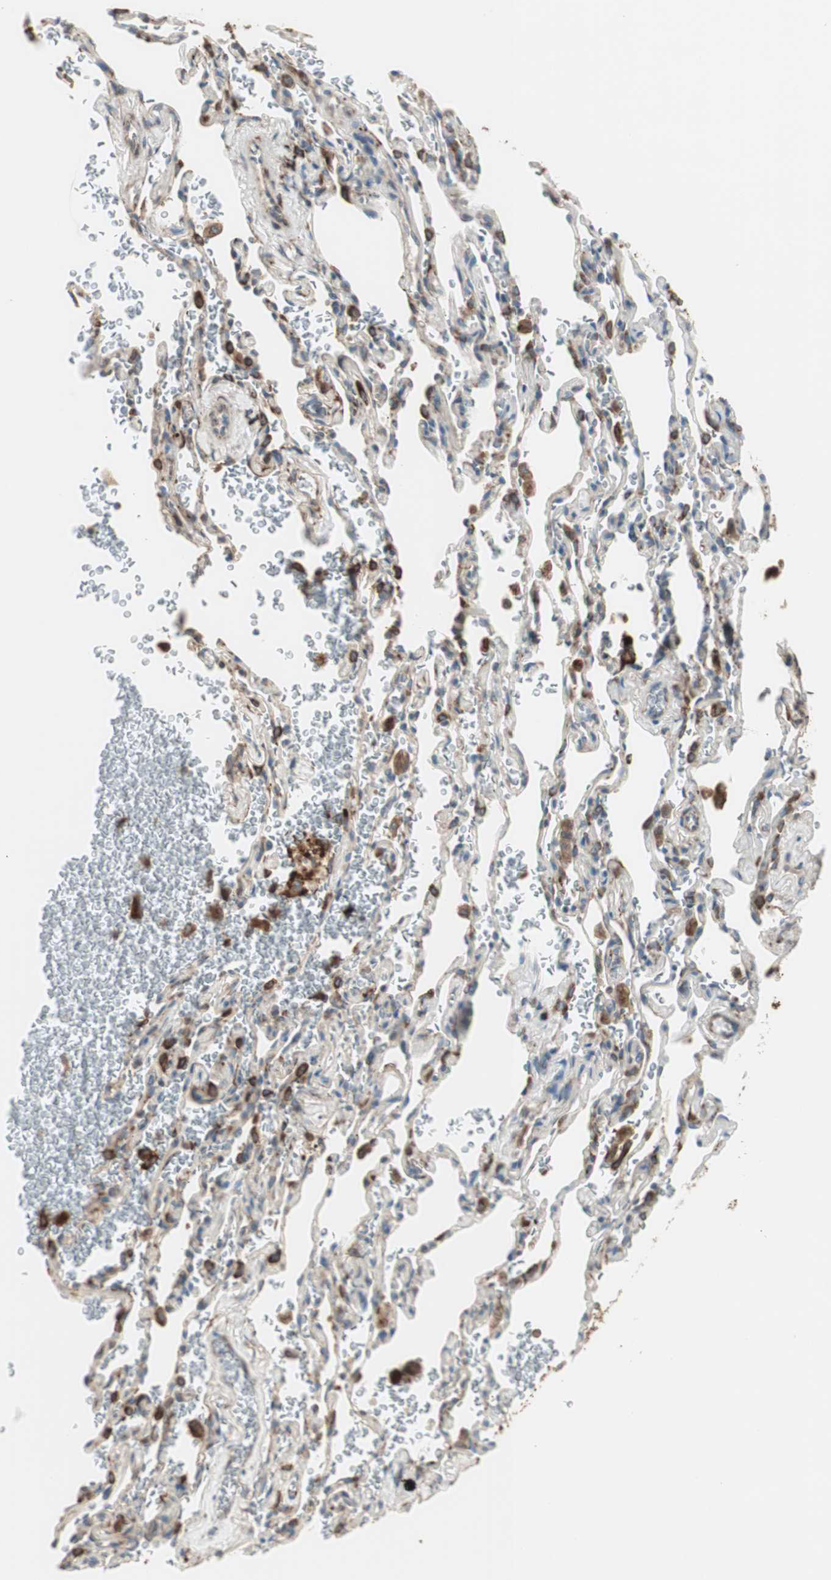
{"staining": {"intensity": "strong", "quantity": ">75%", "location": "cytoplasmic/membranous"}, "tissue": "bronchus", "cell_type": "Respiratory epithelial cells", "image_type": "normal", "snomed": [{"axis": "morphology", "description": "Normal tissue, NOS"}, {"axis": "morphology", "description": "Malignant melanoma, Metastatic site"}, {"axis": "topography", "description": "Bronchus"}, {"axis": "topography", "description": "Lung"}], "caption": "Immunohistochemical staining of normal human bronchus reveals high levels of strong cytoplasmic/membranous positivity in approximately >75% of respiratory epithelial cells. (Stains: DAB (3,3'-diaminobenzidine) in brown, nuclei in blue, Microscopy: brightfield microscopy at high magnification).", "gene": "RRBP1", "patient": {"sex": "male", "age": 64}}